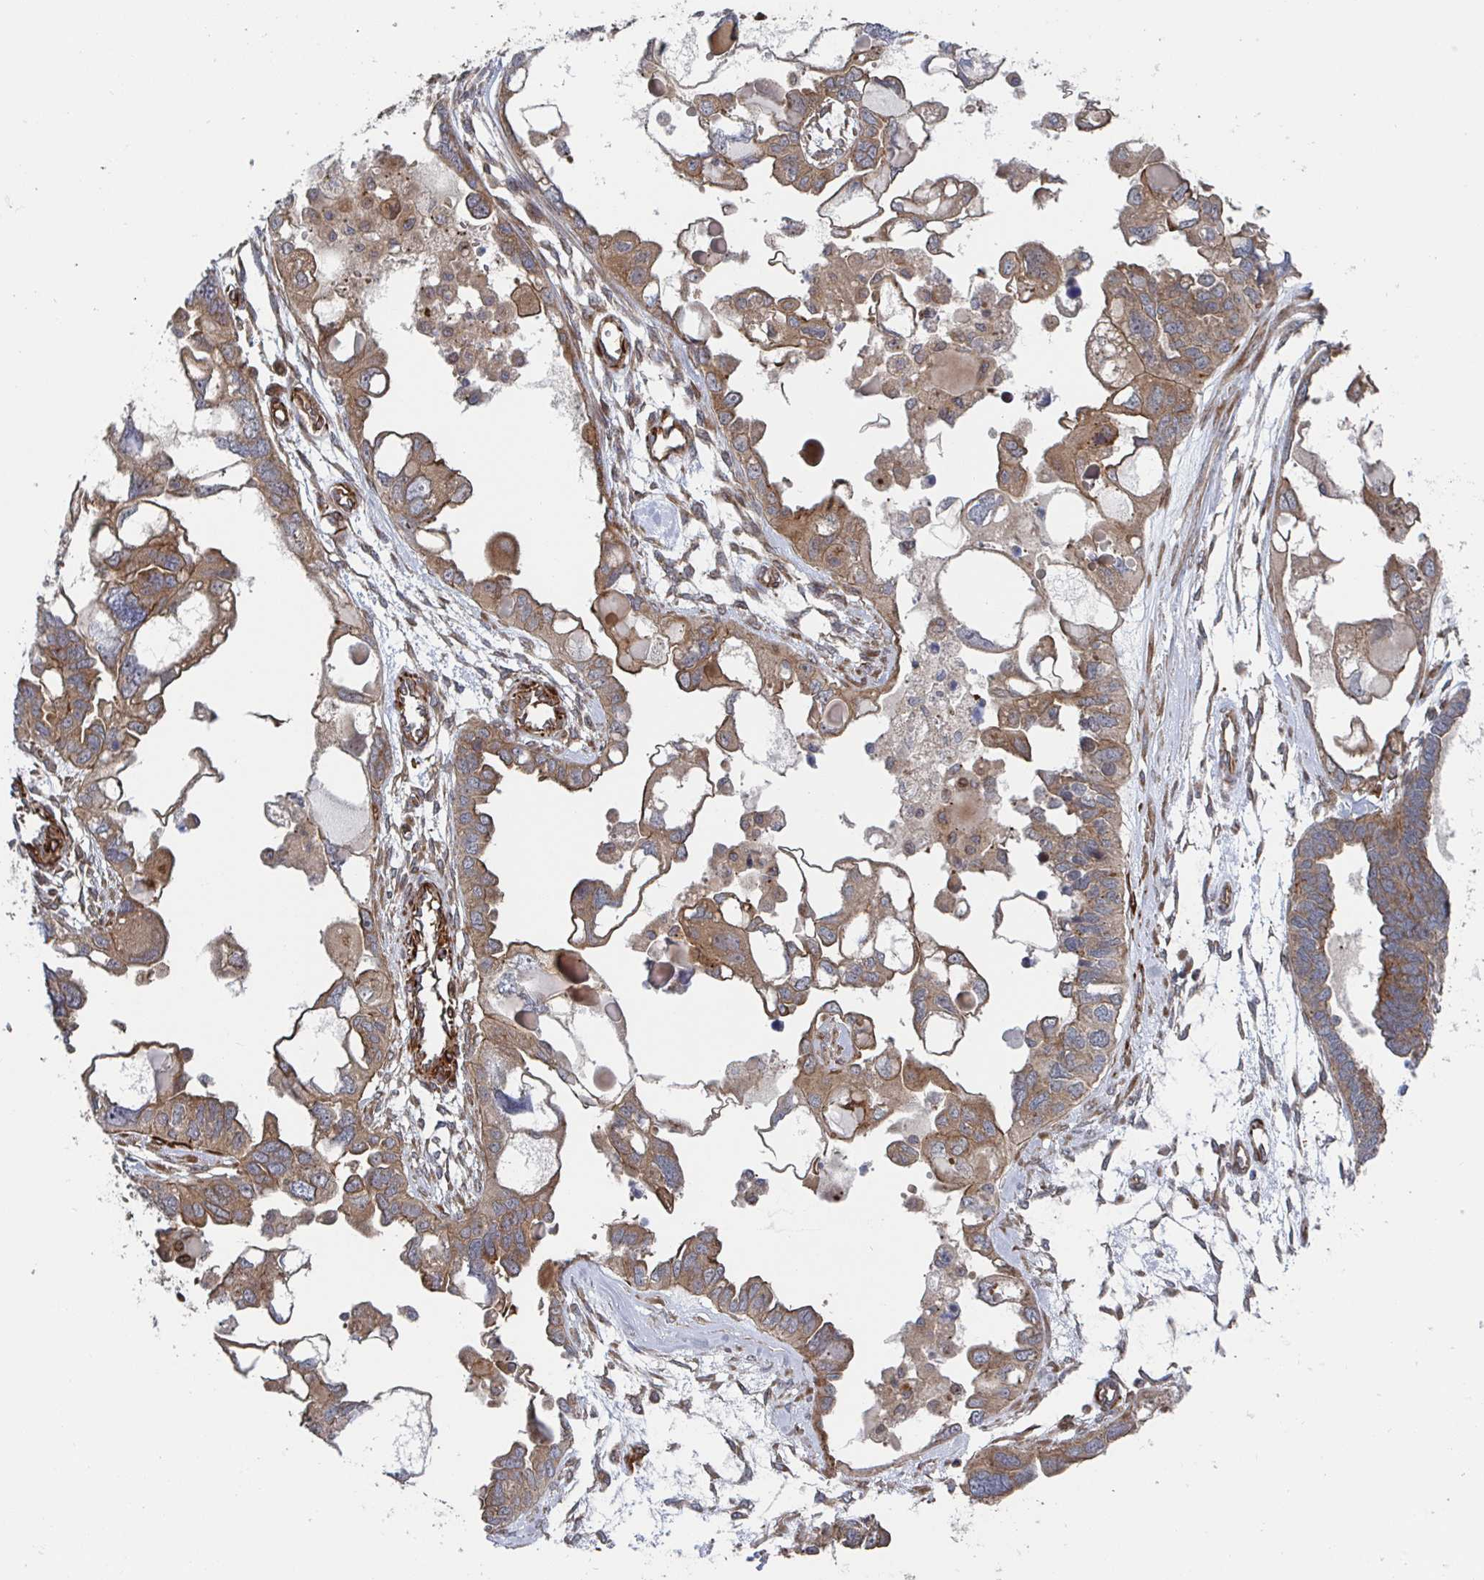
{"staining": {"intensity": "moderate", "quantity": ">75%", "location": "cytoplasmic/membranous"}, "tissue": "ovarian cancer", "cell_type": "Tumor cells", "image_type": "cancer", "snomed": [{"axis": "morphology", "description": "Cystadenocarcinoma, serous, NOS"}, {"axis": "topography", "description": "Ovary"}], "caption": "A high-resolution image shows immunohistochemistry staining of ovarian cancer (serous cystadenocarcinoma), which shows moderate cytoplasmic/membranous expression in approximately >75% of tumor cells. Nuclei are stained in blue.", "gene": "DVL3", "patient": {"sex": "female", "age": 51}}